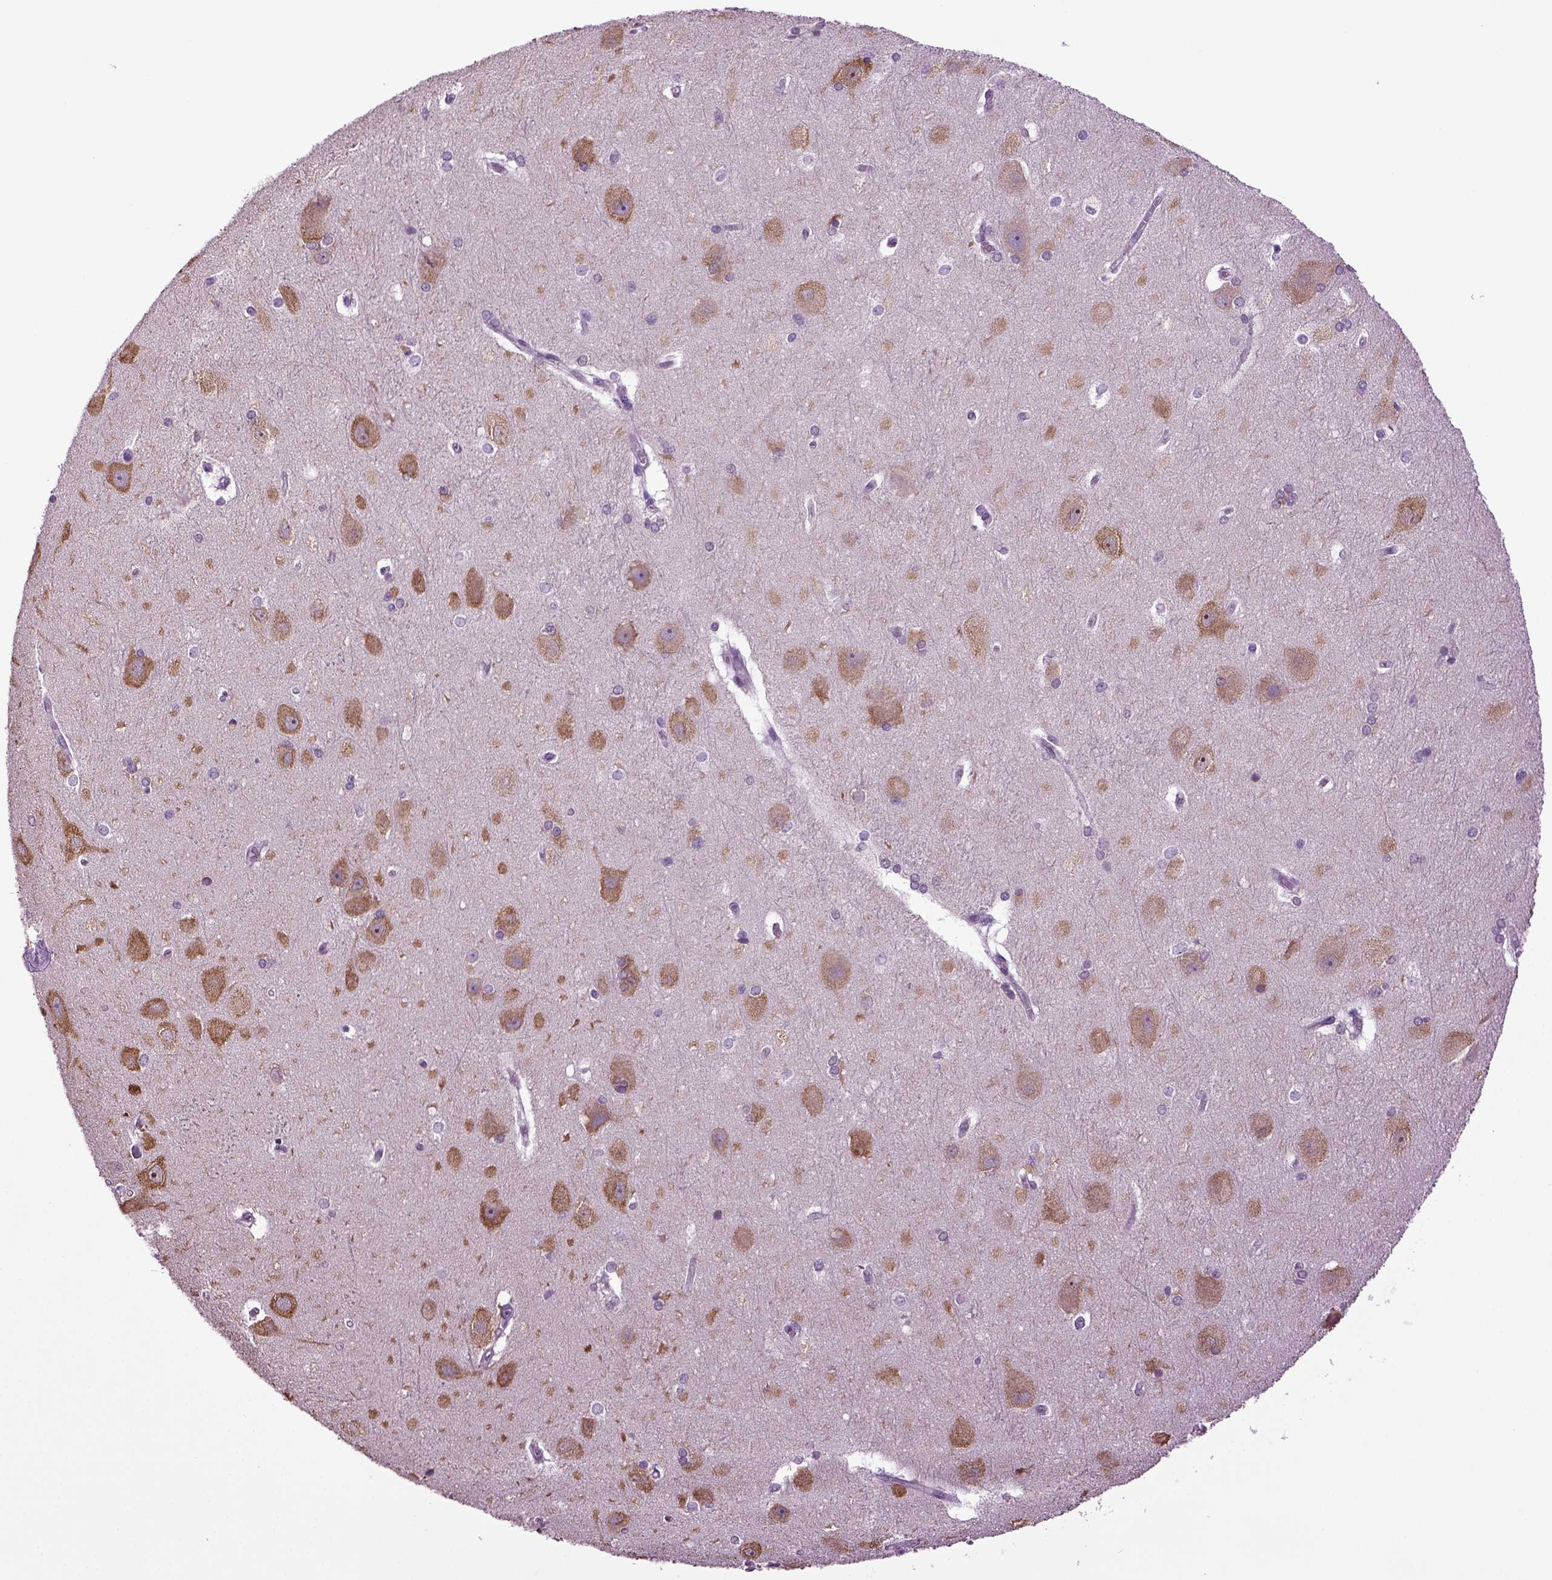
{"staining": {"intensity": "negative", "quantity": "none", "location": "none"}, "tissue": "hippocampus", "cell_type": "Glial cells", "image_type": "normal", "snomed": [{"axis": "morphology", "description": "Normal tissue, NOS"}, {"axis": "topography", "description": "Cerebral cortex"}, {"axis": "topography", "description": "Hippocampus"}], "caption": "Protein analysis of benign hippocampus displays no significant positivity in glial cells. (Brightfield microscopy of DAB (3,3'-diaminobenzidine) immunohistochemistry at high magnification).", "gene": "PLCH2", "patient": {"sex": "female", "age": 19}}